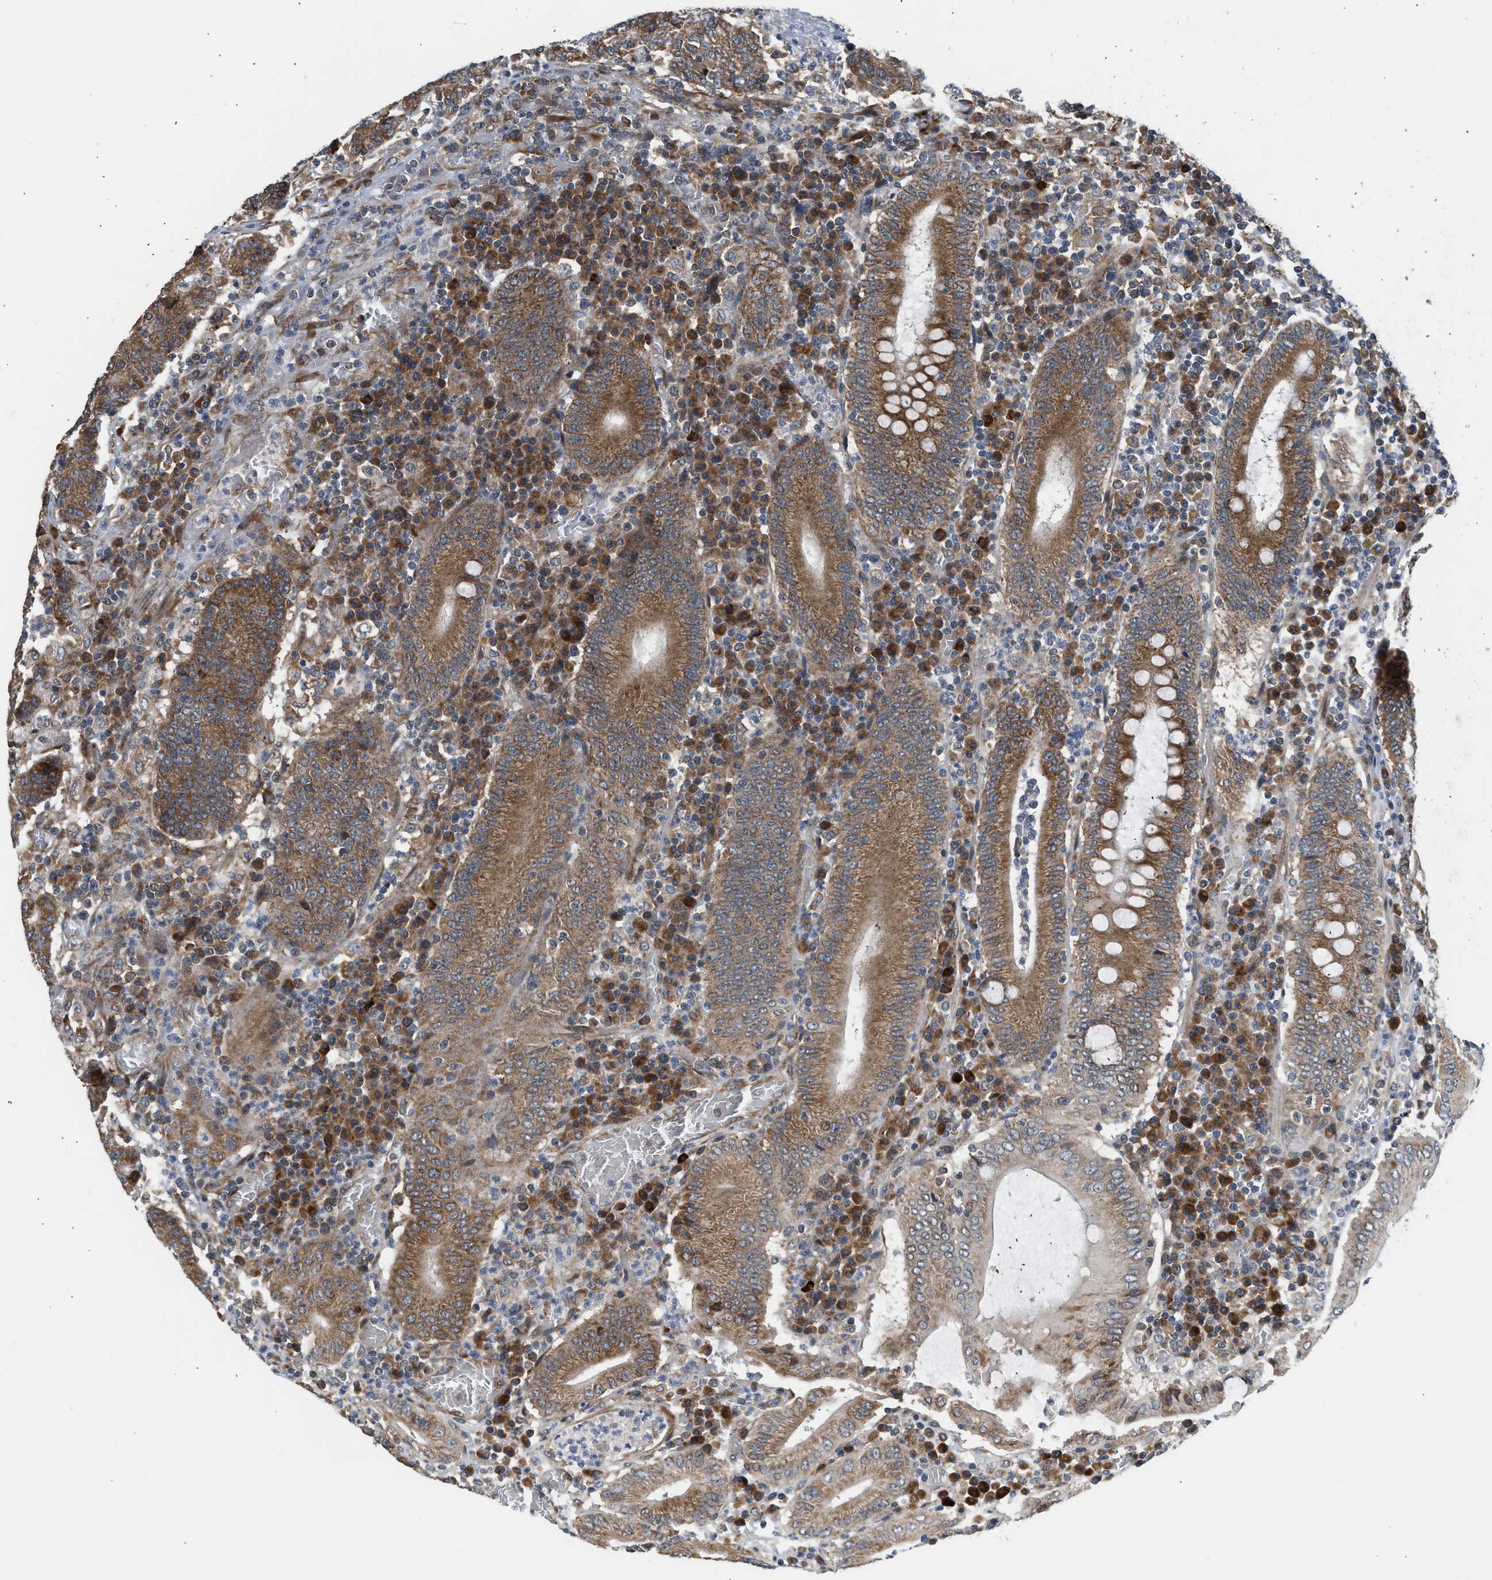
{"staining": {"intensity": "moderate", "quantity": ">75%", "location": "cytoplasmic/membranous"}, "tissue": "colorectal cancer", "cell_type": "Tumor cells", "image_type": "cancer", "snomed": [{"axis": "morphology", "description": "Normal tissue, NOS"}, {"axis": "morphology", "description": "Adenocarcinoma, NOS"}, {"axis": "topography", "description": "Colon"}], "caption": "Tumor cells display medium levels of moderate cytoplasmic/membranous expression in about >75% of cells in colorectal cancer (adenocarcinoma).", "gene": "POLG2", "patient": {"sex": "female", "age": 75}}